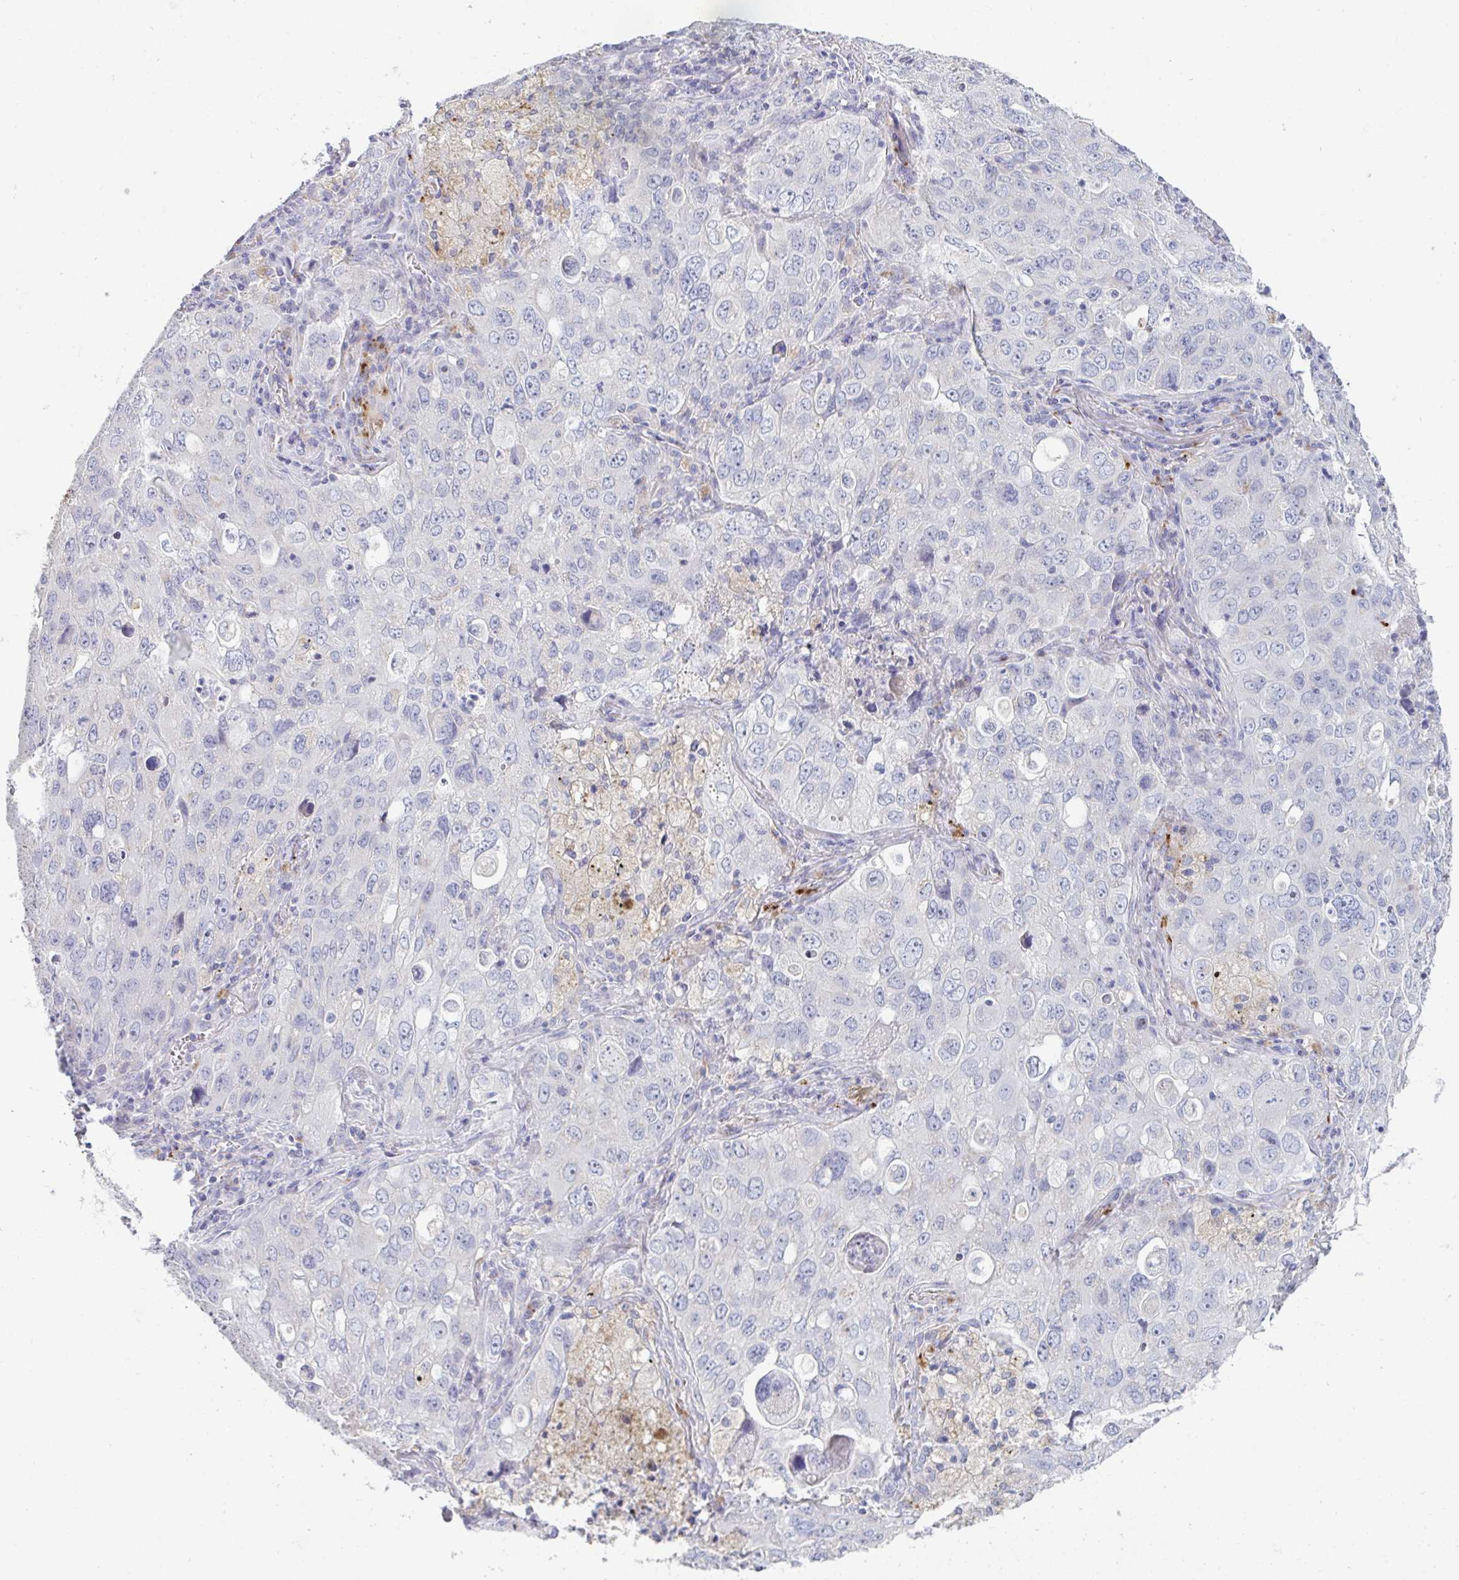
{"staining": {"intensity": "negative", "quantity": "none", "location": "none"}, "tissue": "lung cancer", "cell_type": "Tumor cells", "image_type": "cancer", "snomed": [{"axis": "morphology", "description": "Adenocarcinoma, NOS"}, {"axis": "morphology", "description": "Adenocarcinoma, metastatic, NOS"}, {"axis": "topography", "description": "Lymph node"}, {"axis": "topography", "description": "Lung"}], "caption": "The photomicrograph displays no significant staining in tumor cells of lung cancer (adenocarcinoma).", "gene": "HGFAC", "patient": {"sex": "female", "age": 42}}